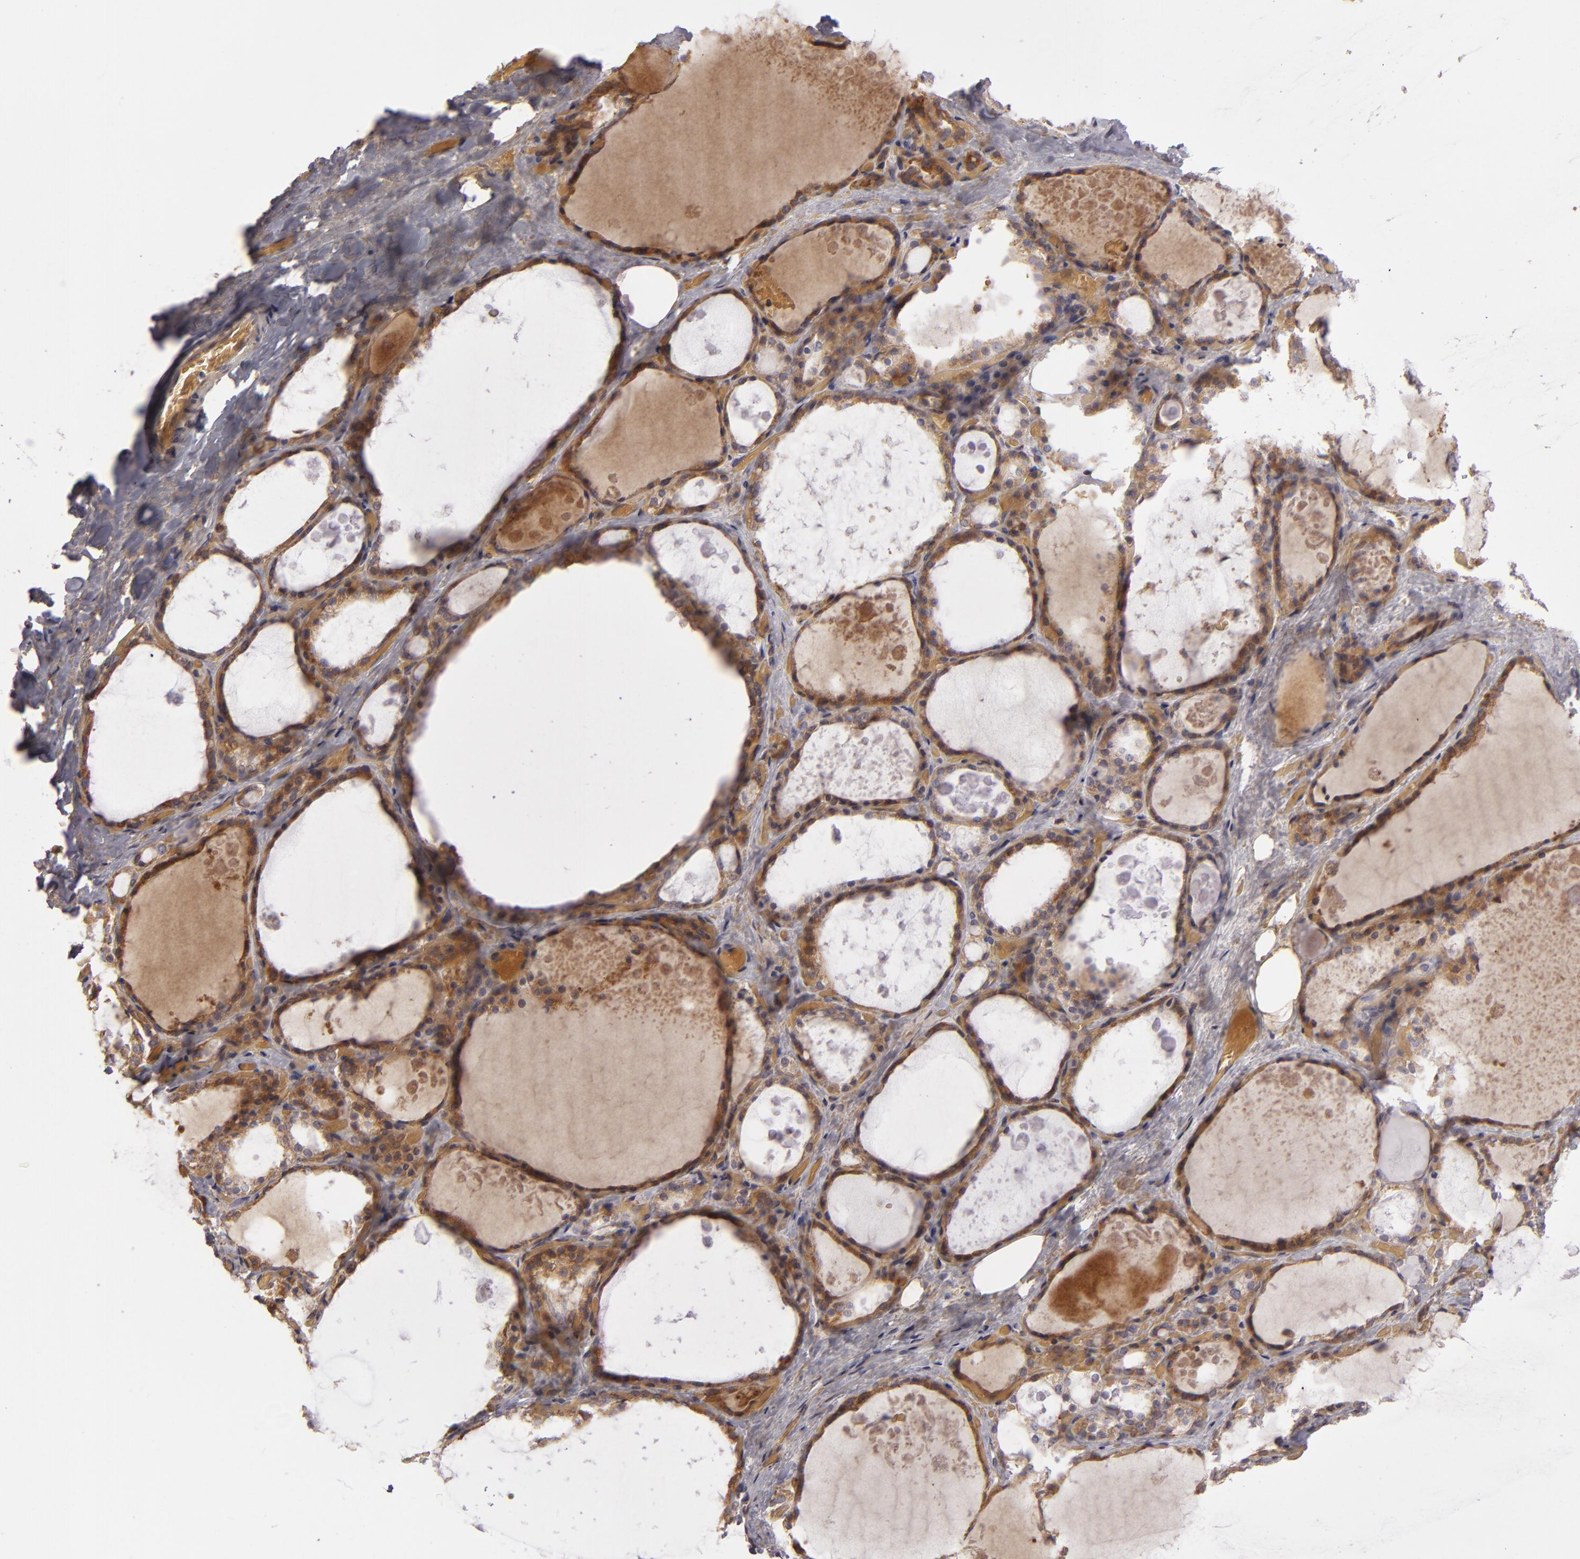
{"staining": {"intensity": "moderate", "quantity": ">75%", "location": "cytoplasmic/membranous"}, "tissue": "thyroid gland", "cell_type": "Glandular cells", "image_type": "normal", "snomed": [{"axis": "morphology", "description": "Normal tissue, NOS"}, {"axis": "topography", "description": "Thyroid gland"}], "caption": "About >75% of glandular cells in benign thyroid gland exhibit moderate cytoplasmic/membranous protein positivity as visualized by brown immunohistochemical staining.", "gene": "CFB", "patient": {"sex": "male", "age": 61}}